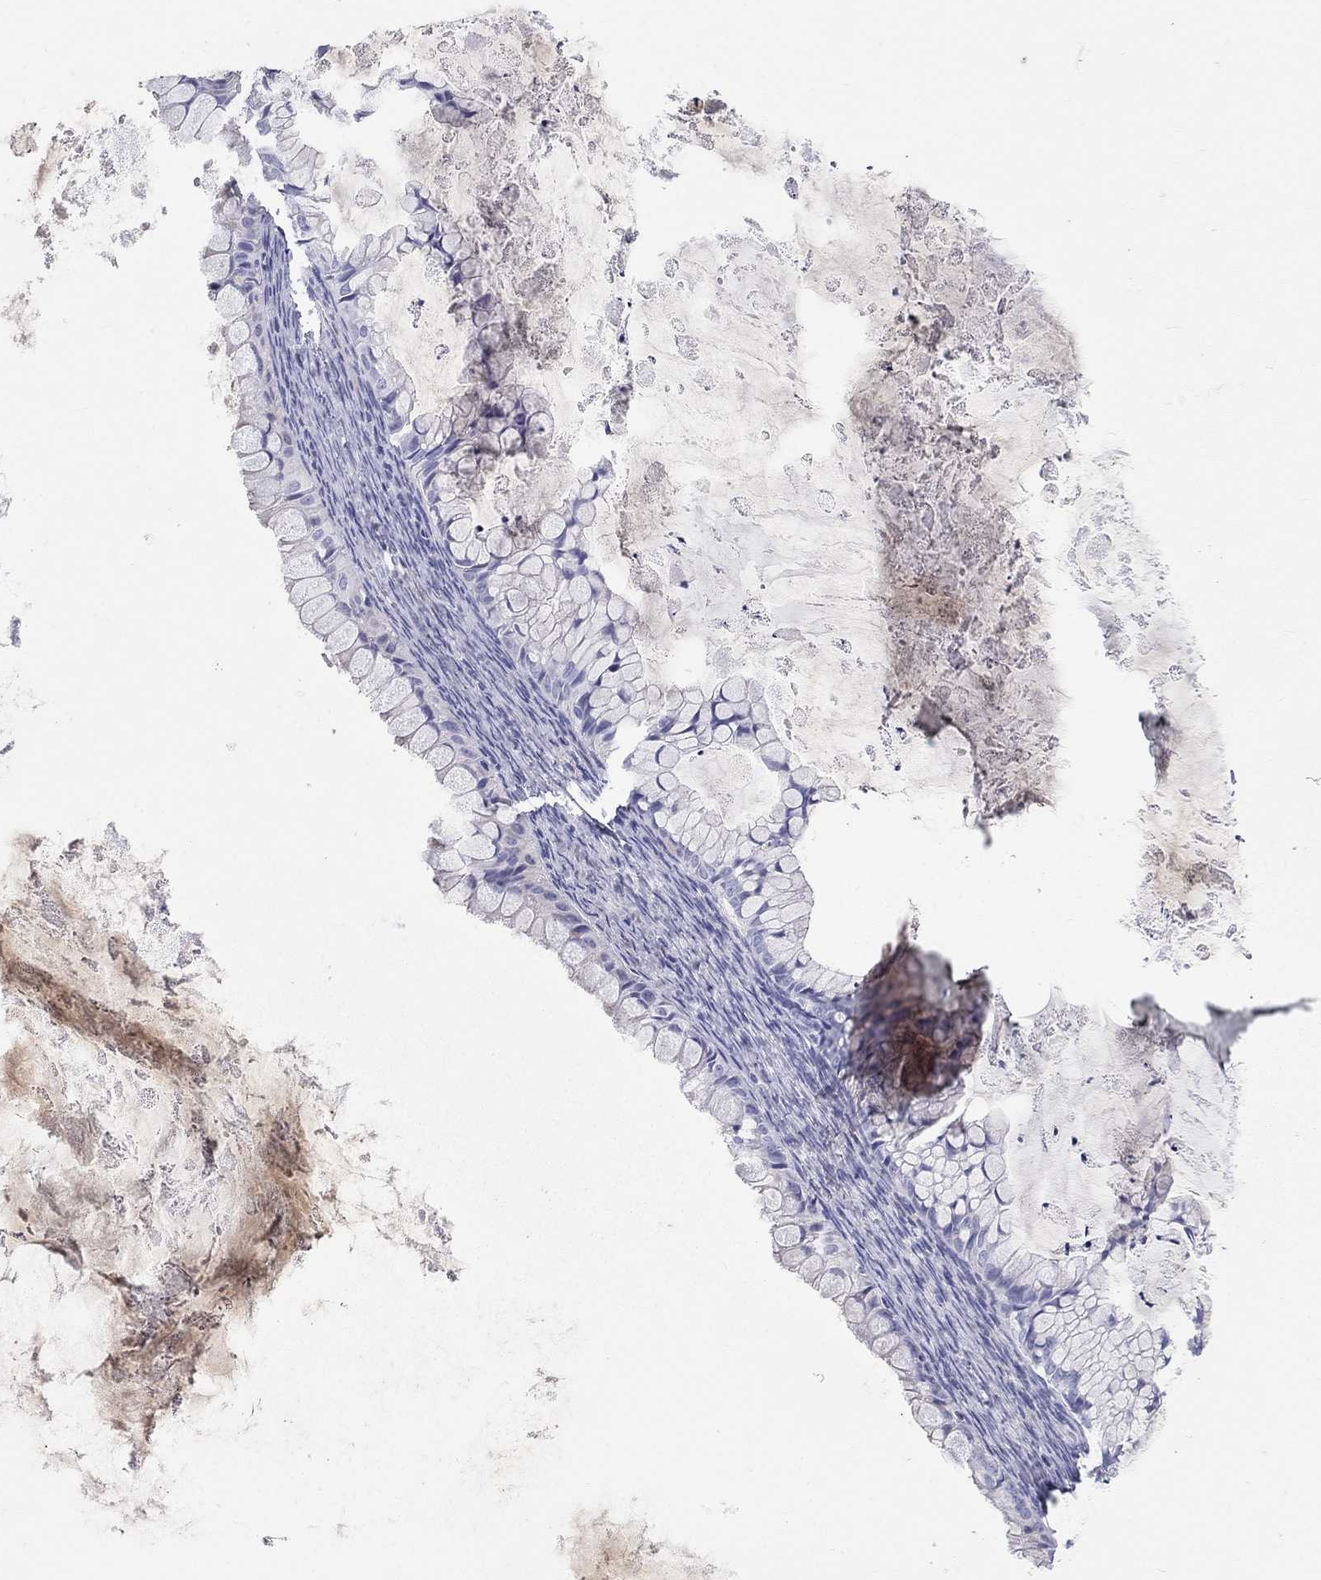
{"staining": {"intensity": "negative", "quantity": "none", "location": "none"}, "tissue": "ovarian cancer", "cell_type": "Tumor cells", "image_type": "cancer", "snomed": [{"axis": "morphology", "description": "Cystadenocarcinoma, mucinous, NOS"}, {"axis": "topography", "description": "Ovary"}], "caption": "This is an immunohistochemistry (IHC) micrograph of human ovarian mucinous cystadenocarcinoma. There is no positivity in tumor cells.", "gene": "PCDHGC5", "patient": {"sex": "female", "age": 35}}